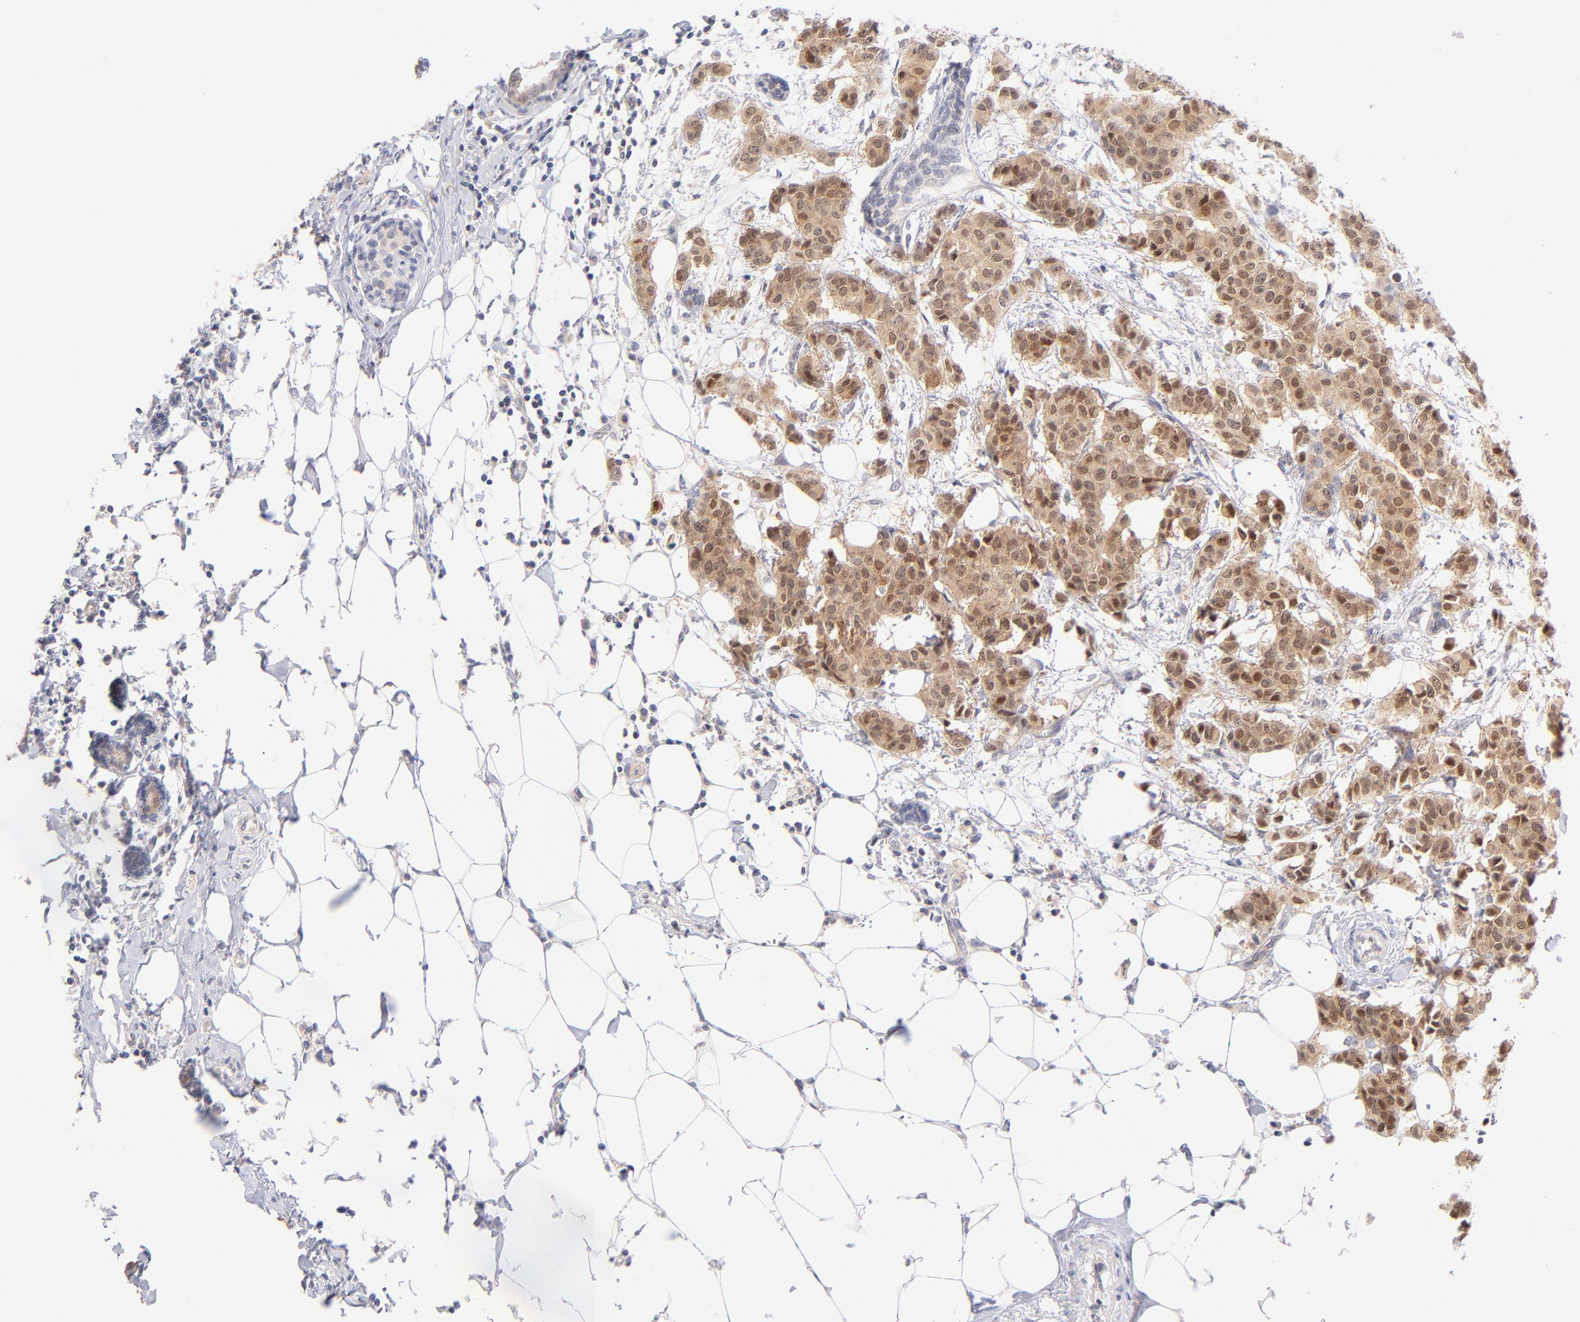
{"staining": {"intensity": "moderate", "quantity": ">75%", "location": "cytoplasmic/membranous,nuclear"}, "tissue": "breast cancer", "cell_type": "Tumor cells", "image_type": "cancer", "snomed": [{"axis": "morphology", "description": "Duct carcinoma"}, {"axis": "topography", "description": "Breast"}], "caption": "Invasive ductal carcinoma (breast) tissue demonstrates moderate cytoplasmic/membranous and nuclear positivity in approximately >75% of tumor cells (DAB (3,3'-diaminobenzidine) IHC, brown staining for protein, blue staining for nuclei).", "gene": "CASP6", "patient": {"sex": "female", "age": 40}}